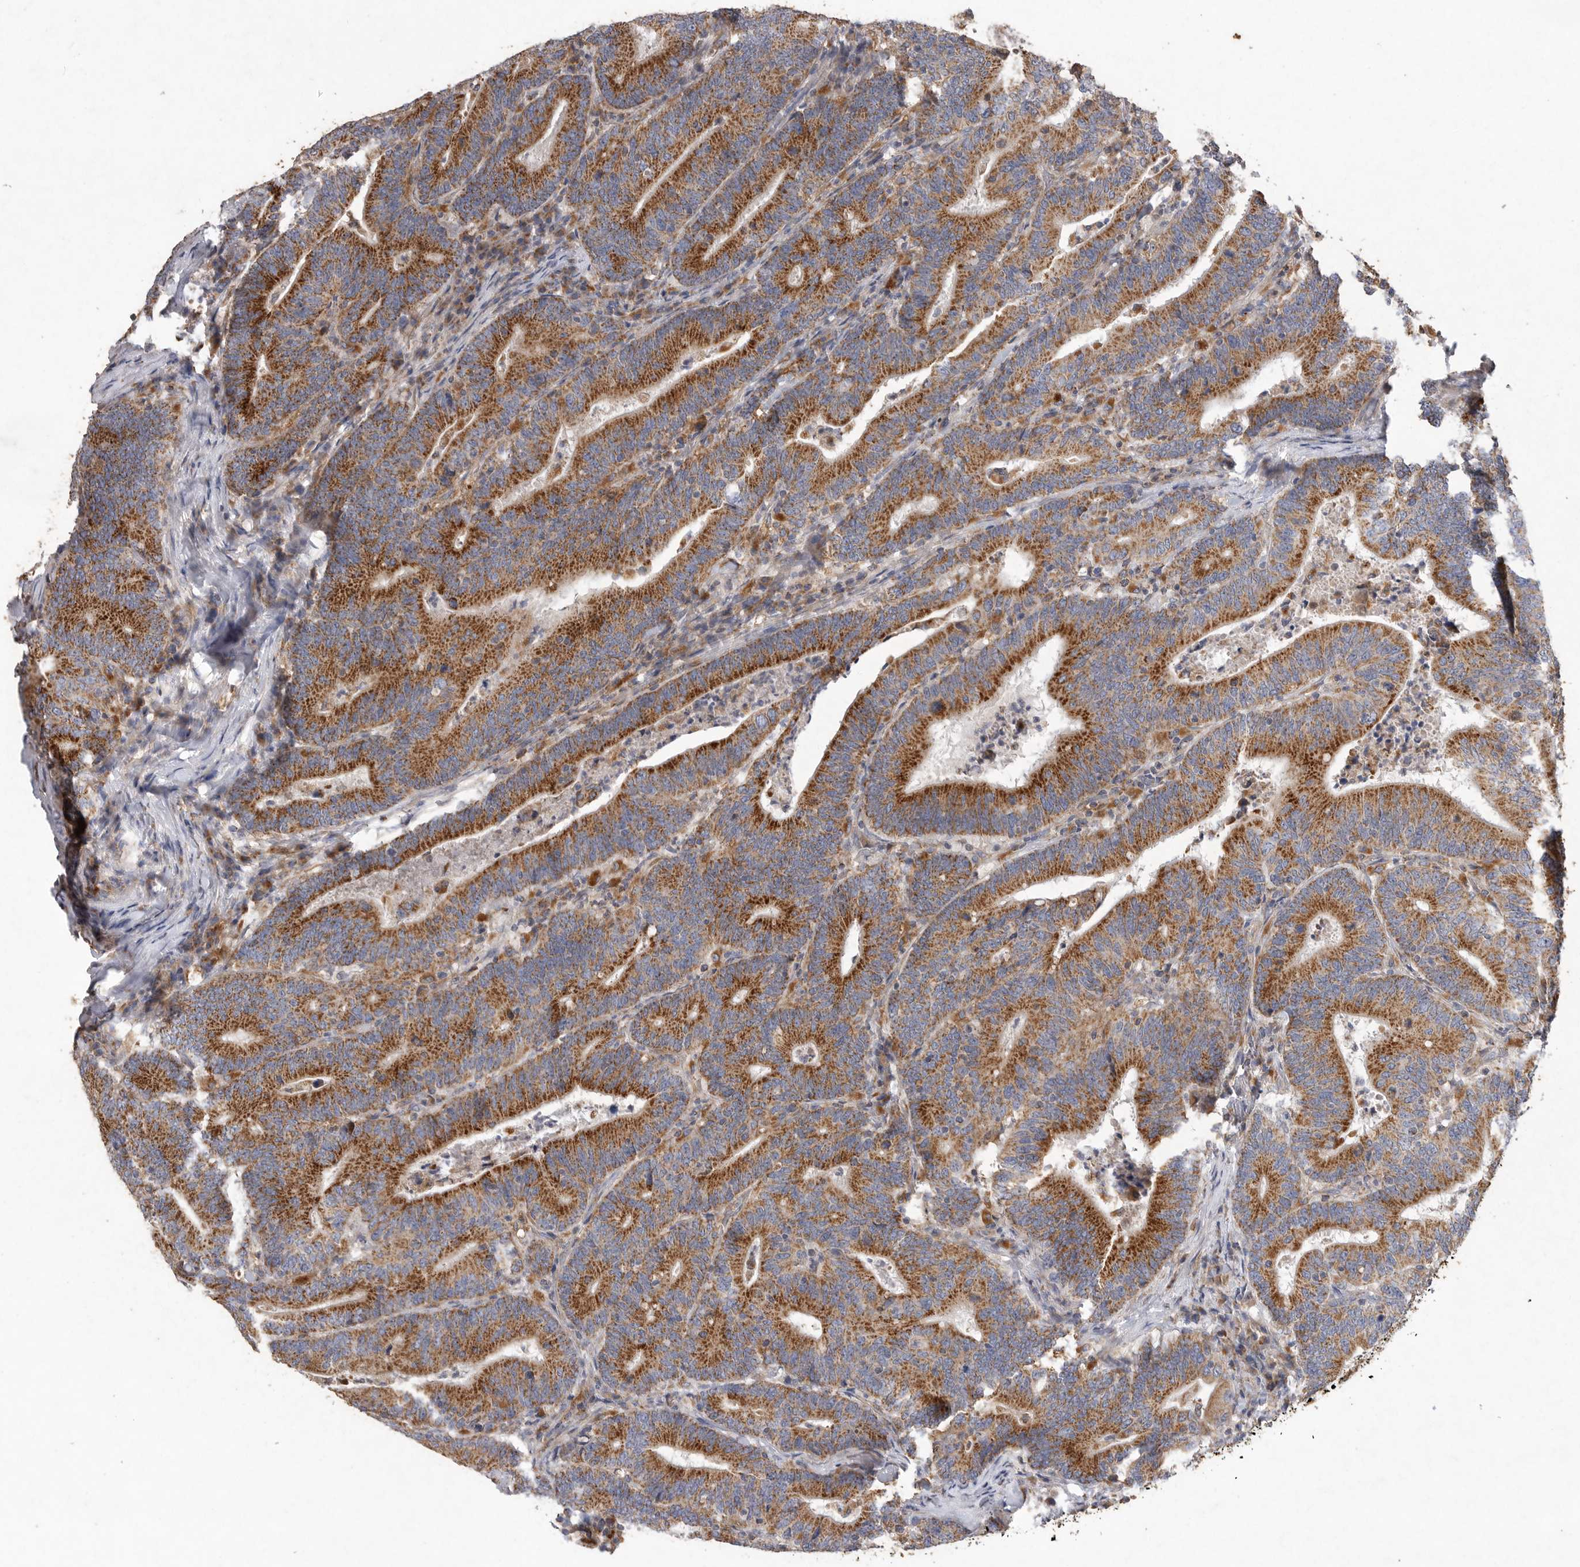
{"staining": {"intensity": "strong", "quantity": ">75%", "location": "cytoplasmic/membranous"}, "tissue": "colorectal cancer", "cell_type": "Tumor cells", "image_type": "cancer", "snomed": [{"axis": "morphology", "description": "Adenocarcinoma, NOS"}, {"axis": "topography", "description": "Colon"}], "caption": "Immunohistochemistry (IHC) photomicrograph of neoplastic tissue: adenocarcinoma (colorectal) stained using IHC reveals high levels of strong protein expression localized specifically in the cytoplasmic/membranous of tumor cells, appearing as a cytoplasmic/membranous brown color.", "gene": "MRPL41", "patient": {"sex": "female", "age": 66}}